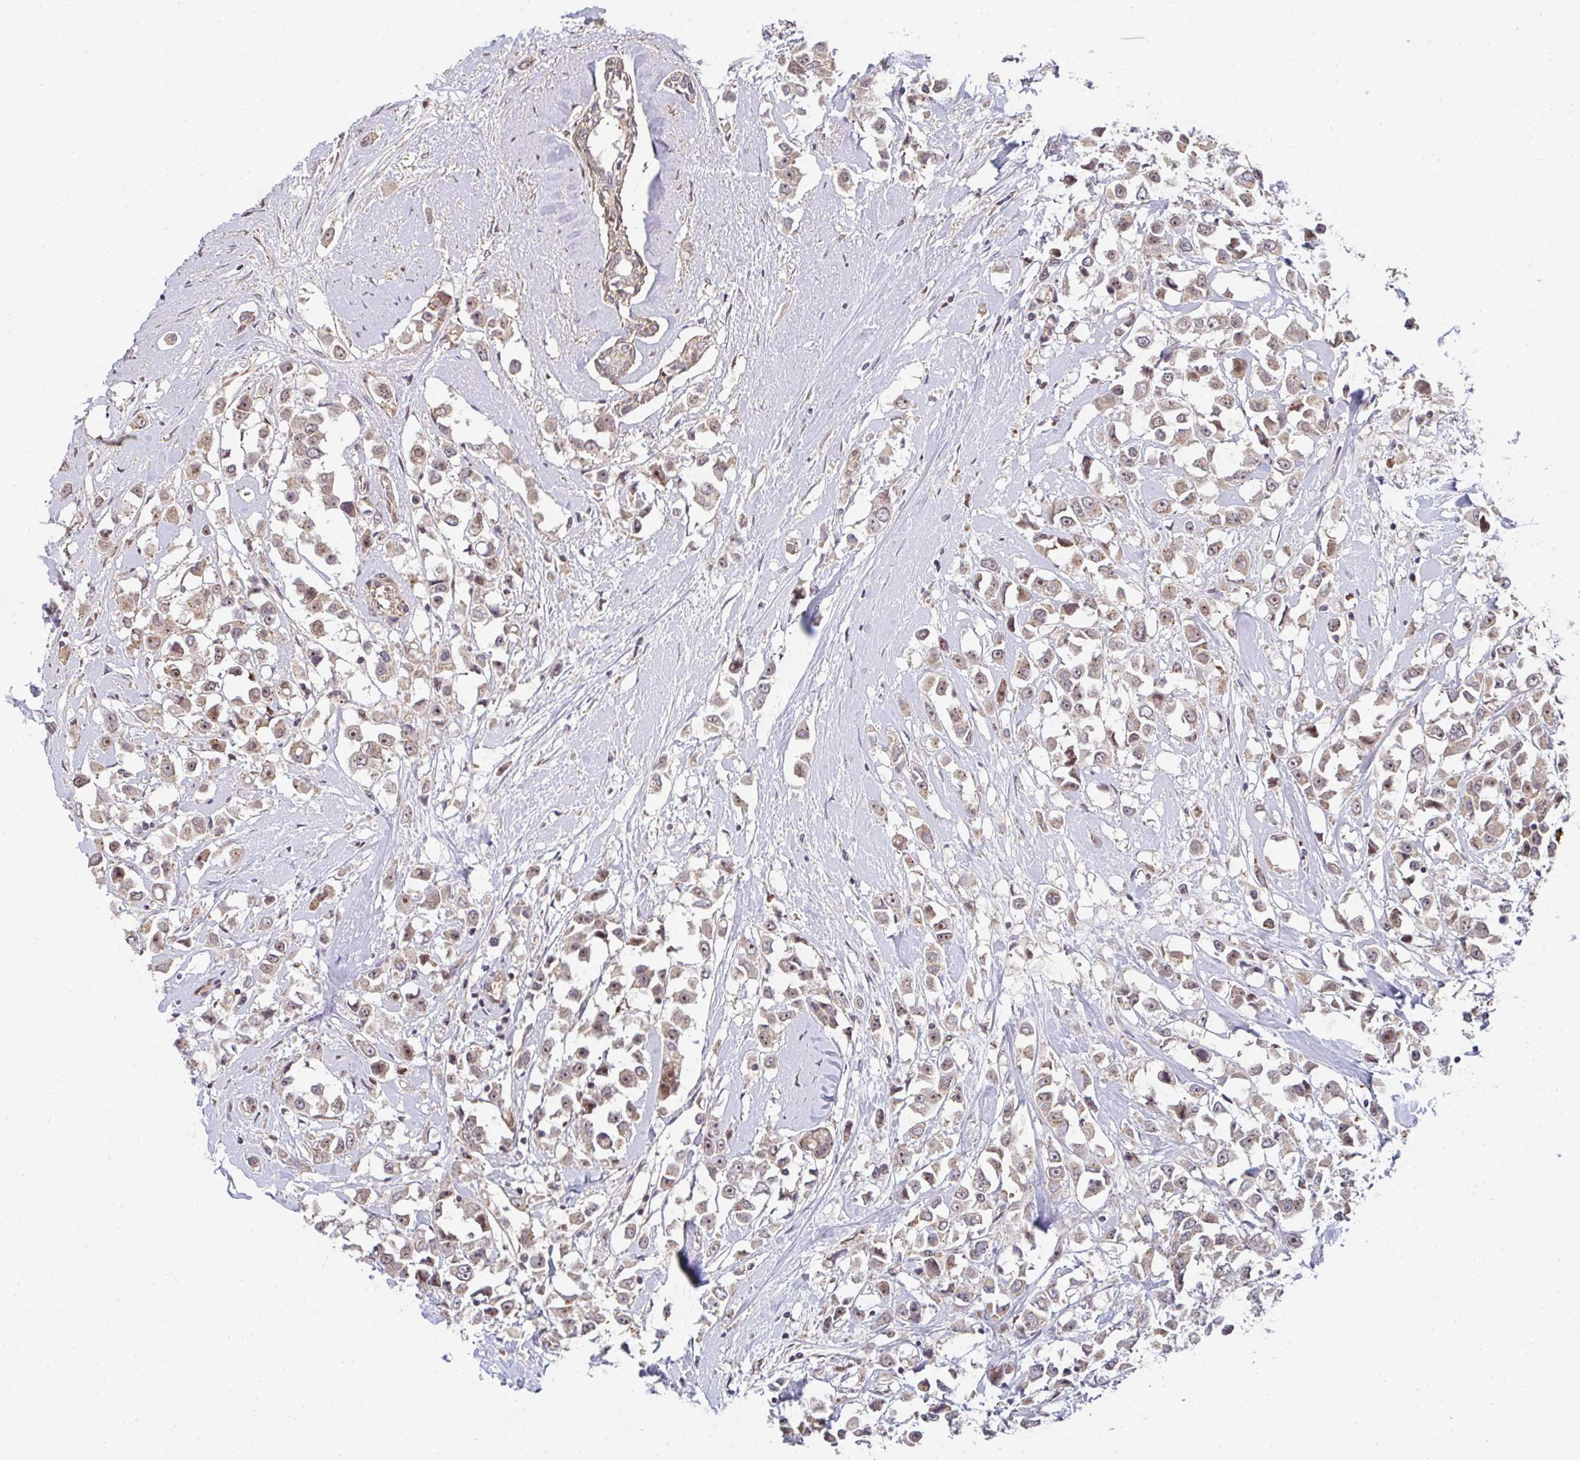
{"staining": {"intensity": "moderate", "quantity": ">75%", "location": "cytoplasmic/membranous,nuclear"}, "tissue": "breast cancer", "cell_type": "Tumor cells", "image_type": "cancer", "snomed": [{"axis": "morphology", "description": "Duct carcinoma"}, {"axis": "topography", "description": "Breast"}], "caption": "High-power microscopy captured an IHC photomicrograph of breast cancer, revealing moderate cytoplasmic/membranous and nuclear expression in about >75% of tumor cells. (DAB (3,3'-diaminobenzidine) IHC, brown staining for protein, blue staining for nuclei).", "gene": "SIMC1", "patient": {"sex": "female", "age": 61}}